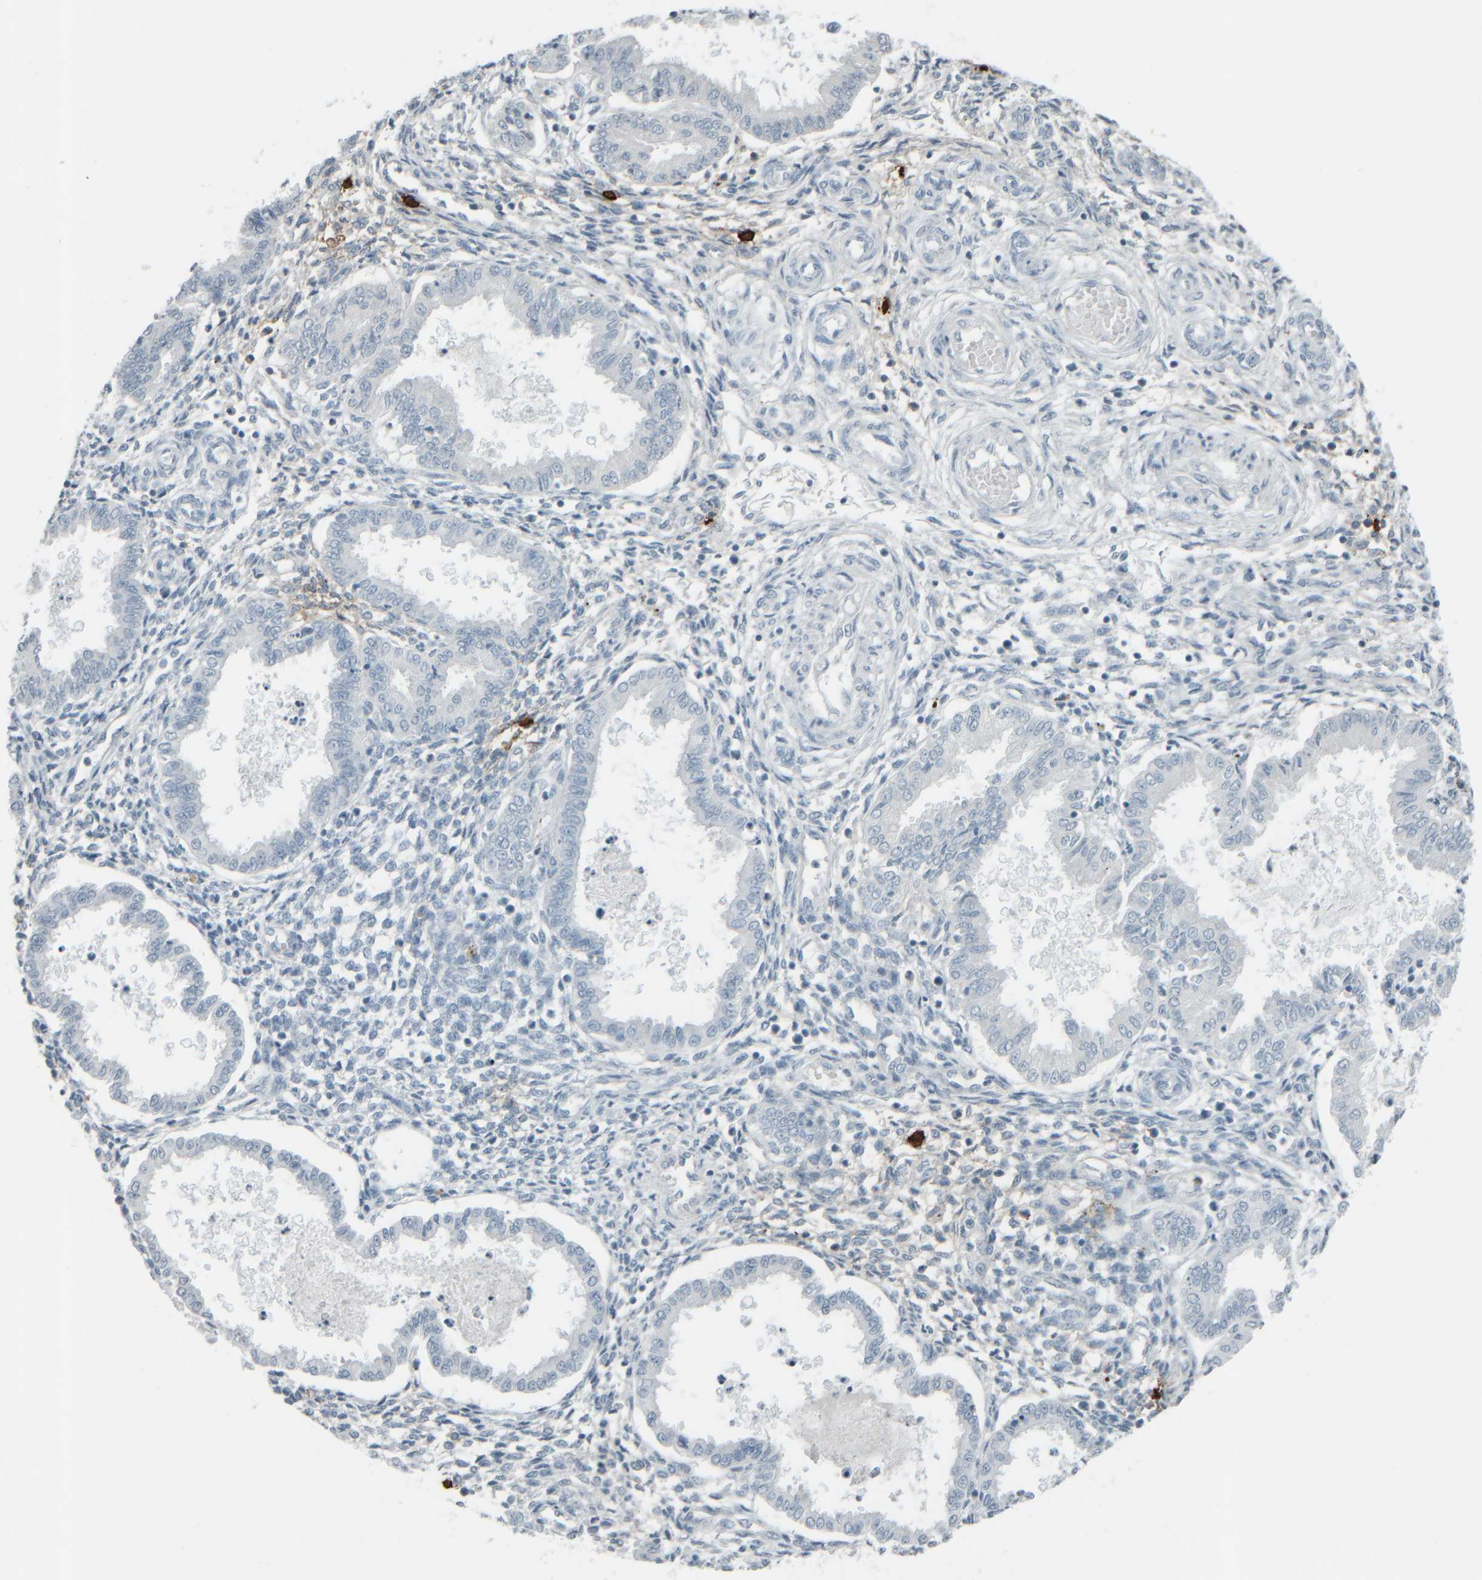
{"staining": {"intensity": "negative", "quantity": "none", "location": "none"}, "tissue": "endometrium", "cell_type": "Cells in endometrial stroma", "image_type": "normal", "snomed": [{"axis": "morphology", "description": "Normal tissue, NOS"}, {"axis": "topography", "description": "Endometrium"}], "caption": "Histopathology image shows no significant protein staining in cells in endometrial stroma of normal endometrium. (Stains: DAB (3,3'-diaminobenzidine) immunohistochemistry with hematoxylin counter stain, Microscopy: brightfield microscopy at high magnification).", "gene": "TPSAB1", "patient": {"sex": "female", "age": 33}}